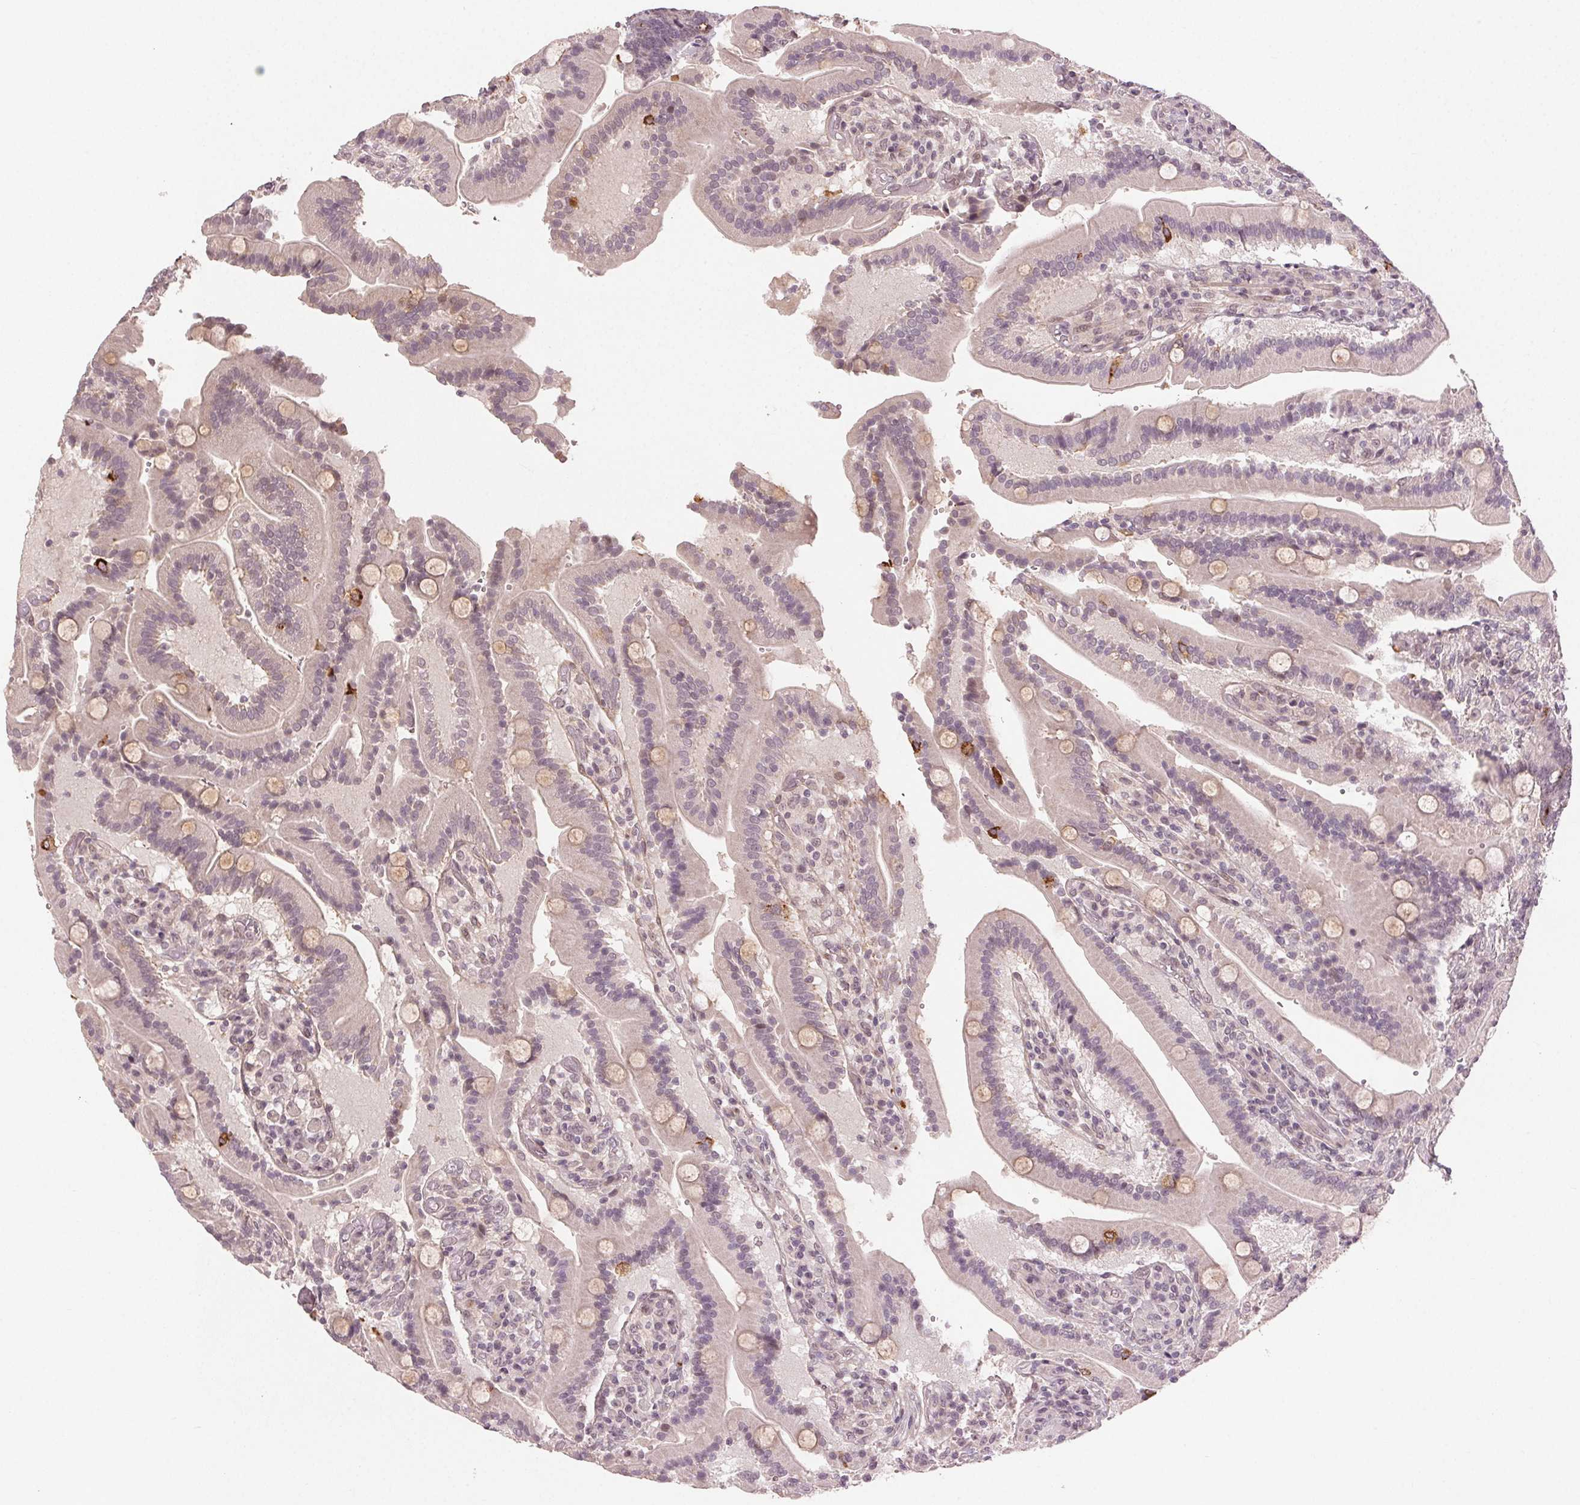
{"staining": {"intensity": "strong", "quantity": "<25%", "location": "cytoplasmic/membranous"}, "tissue": "duodenum", "cell_type": "Glandular cells", "image_type": "normal", "snomed": [{"axis": "morphology", "description": "Normal tissue, NOS"}, {"axis": "topography", "description": "Duodenum"}], "caption": "A brown stain highlights strong cytoplasmic/membranous staining of a protein in glandular cells of benign human duodenum. (Brightfield microscopy of DAB IHC at high magnification).", "gene": "TUB", "patient": {"sex": "female", "age": 62}}